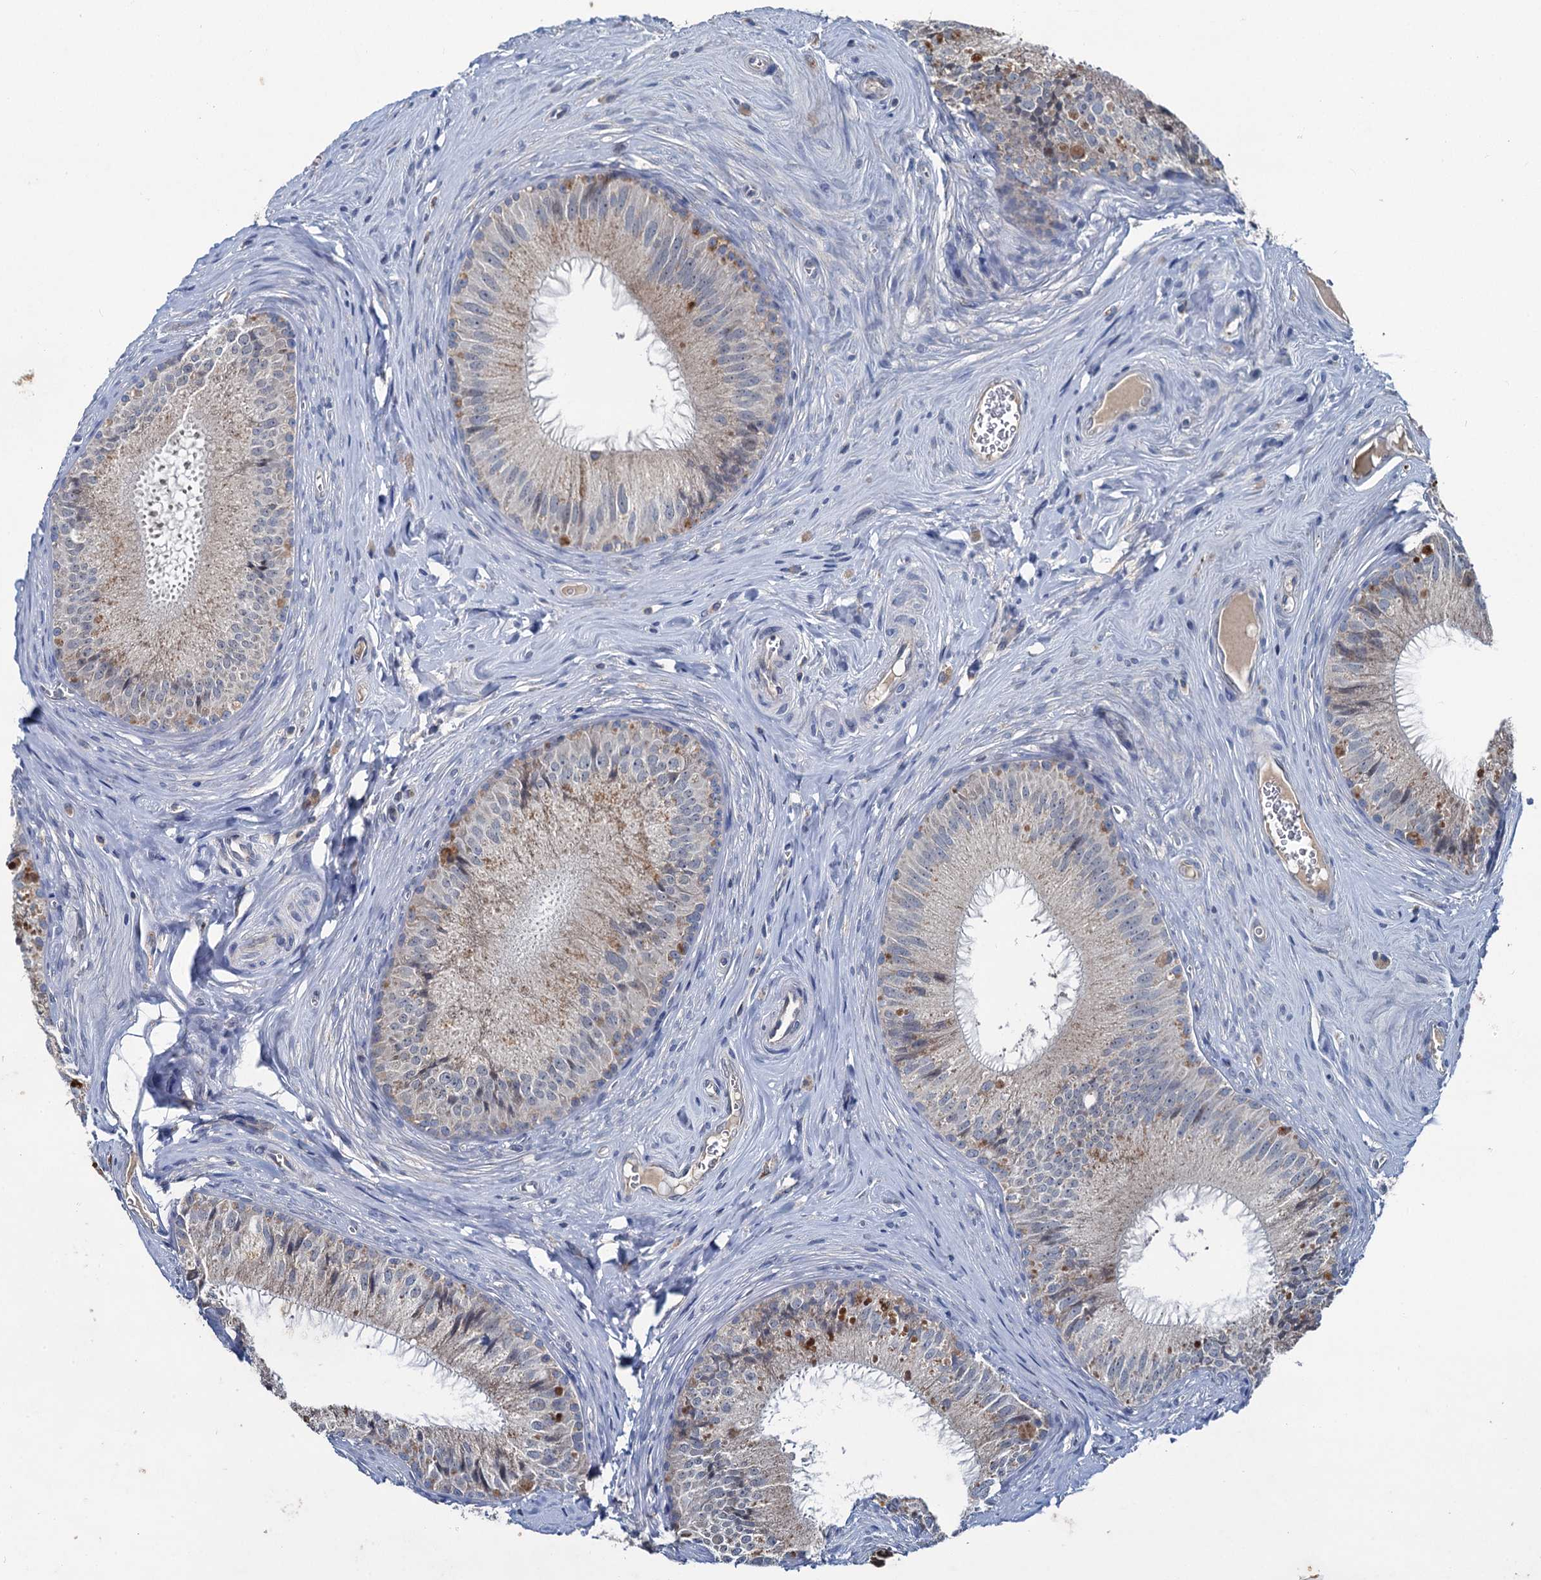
{"staining": {"intensity": "moderate", "quantity": "25%-75%", "location": "cytoplasmic/membranous"}, "tissue": "epididymis", "cell_type": "Glandular cells", "image_type": "normal", "snomed": [{"axis": "morphology", "description": "Normal tissue, NOS"}, {"axis": "topography", "description": "Epididymis"}], "caption": "Epididymis stained with immunohistochemistry (IHC) shows moderate cytoplasmic/membranous positivity in approximately 25%-75% of glandular cells.", "gene": "METTL4", "patient": {"sex": "male", "age": 46}}